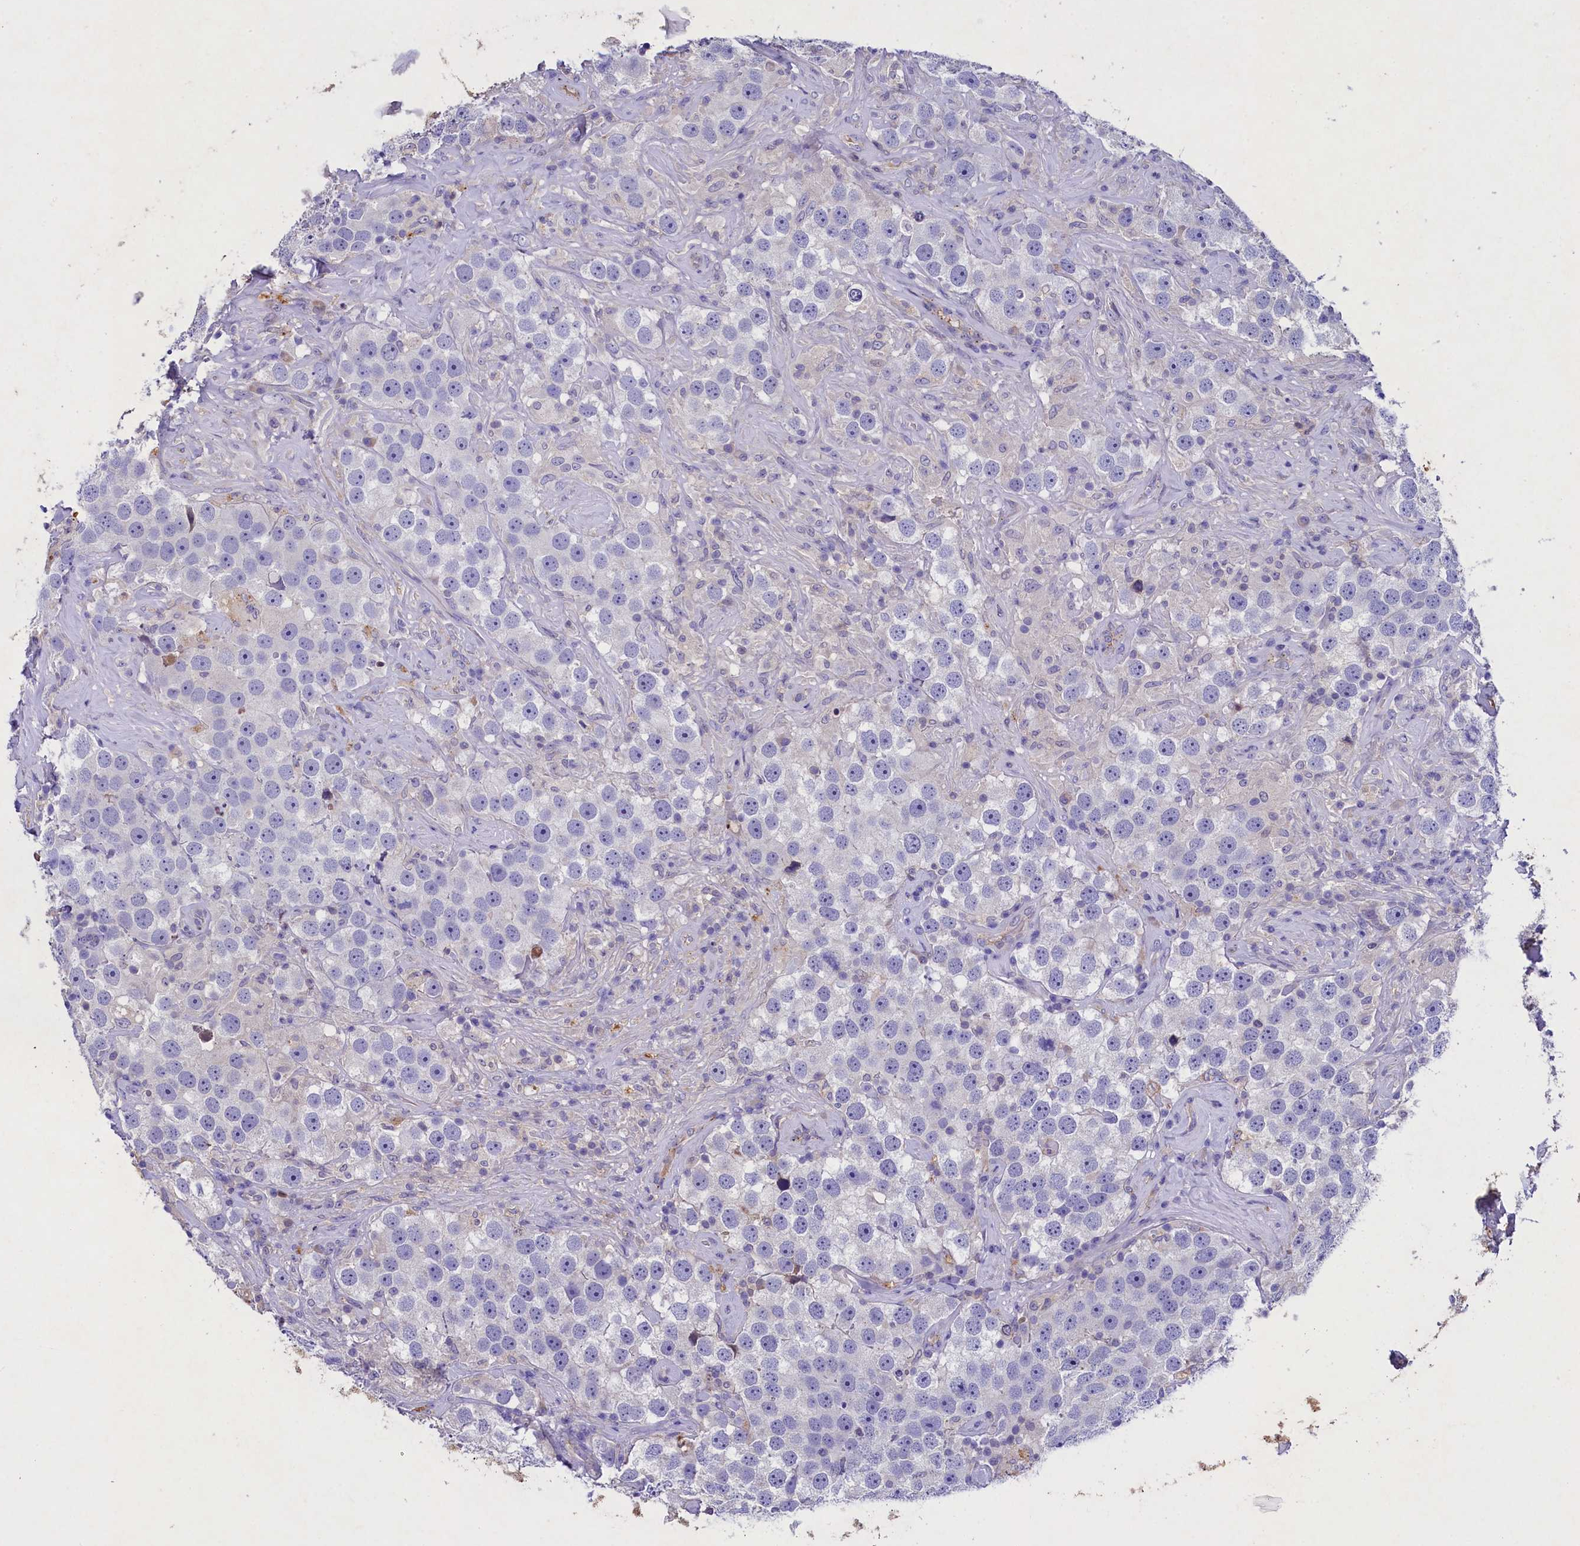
{"staining": {"intensity": "negative", "quantity": "none", "location": "none"}, "tissue": "testis cancer", "cell_type": "Tumor cells", "image_type": "cancer", "snomed": [{"axis": "morphology", "description": "Seminoma, NOS"}, {"axis": "topography", "description": "Testis"}], "caption": "Human testis cancer (seminoma) stained for a protein using immunohistochemistry reveals no positivity in tumor cells.", "gene": "TGDS", "patient": {"sex": "male", "age": 49}}